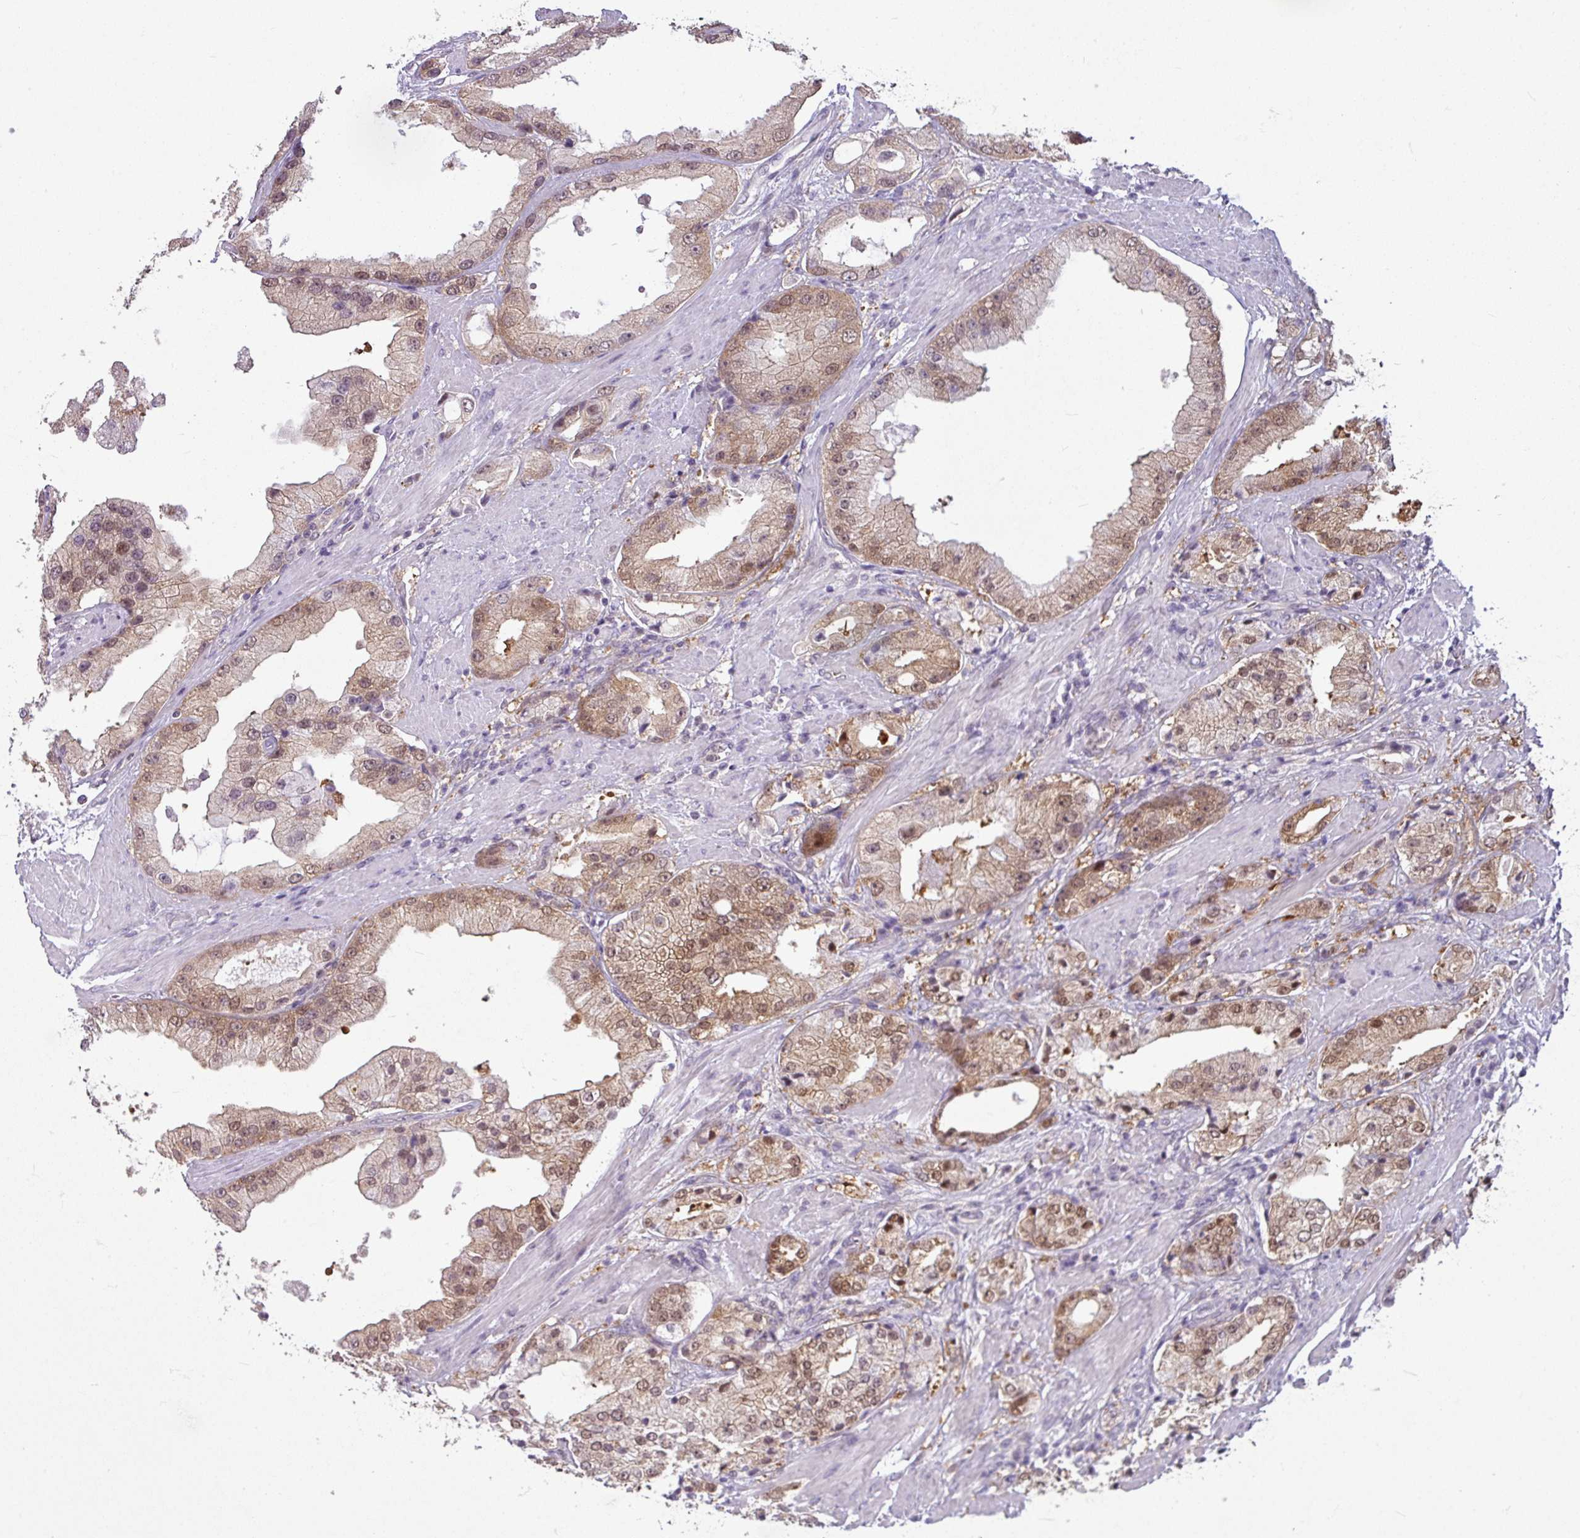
{"staining": {"intensity": "moderate", "quantity": ">75%", "location": "cytoplasmic/membranous,nuclear"}, "tissue": "prostate cancer", "cell_type": "Tumor cells", "image_type": "cancer", "snomed": [{"axis": "morphology", "description": "Adenocarcinoma, Low grade"}, {"axis": "topography", "description": "Prostate"}], "caption": "The image demonstrates staining of prostate low-grade adenocarcinoma, revealing moderate cytoplasmic/membranous and nuclear protein expression (brown color) within tumor cells.", "gene": "TTLL12", "patient": {"sex": "male", "age": 67}}